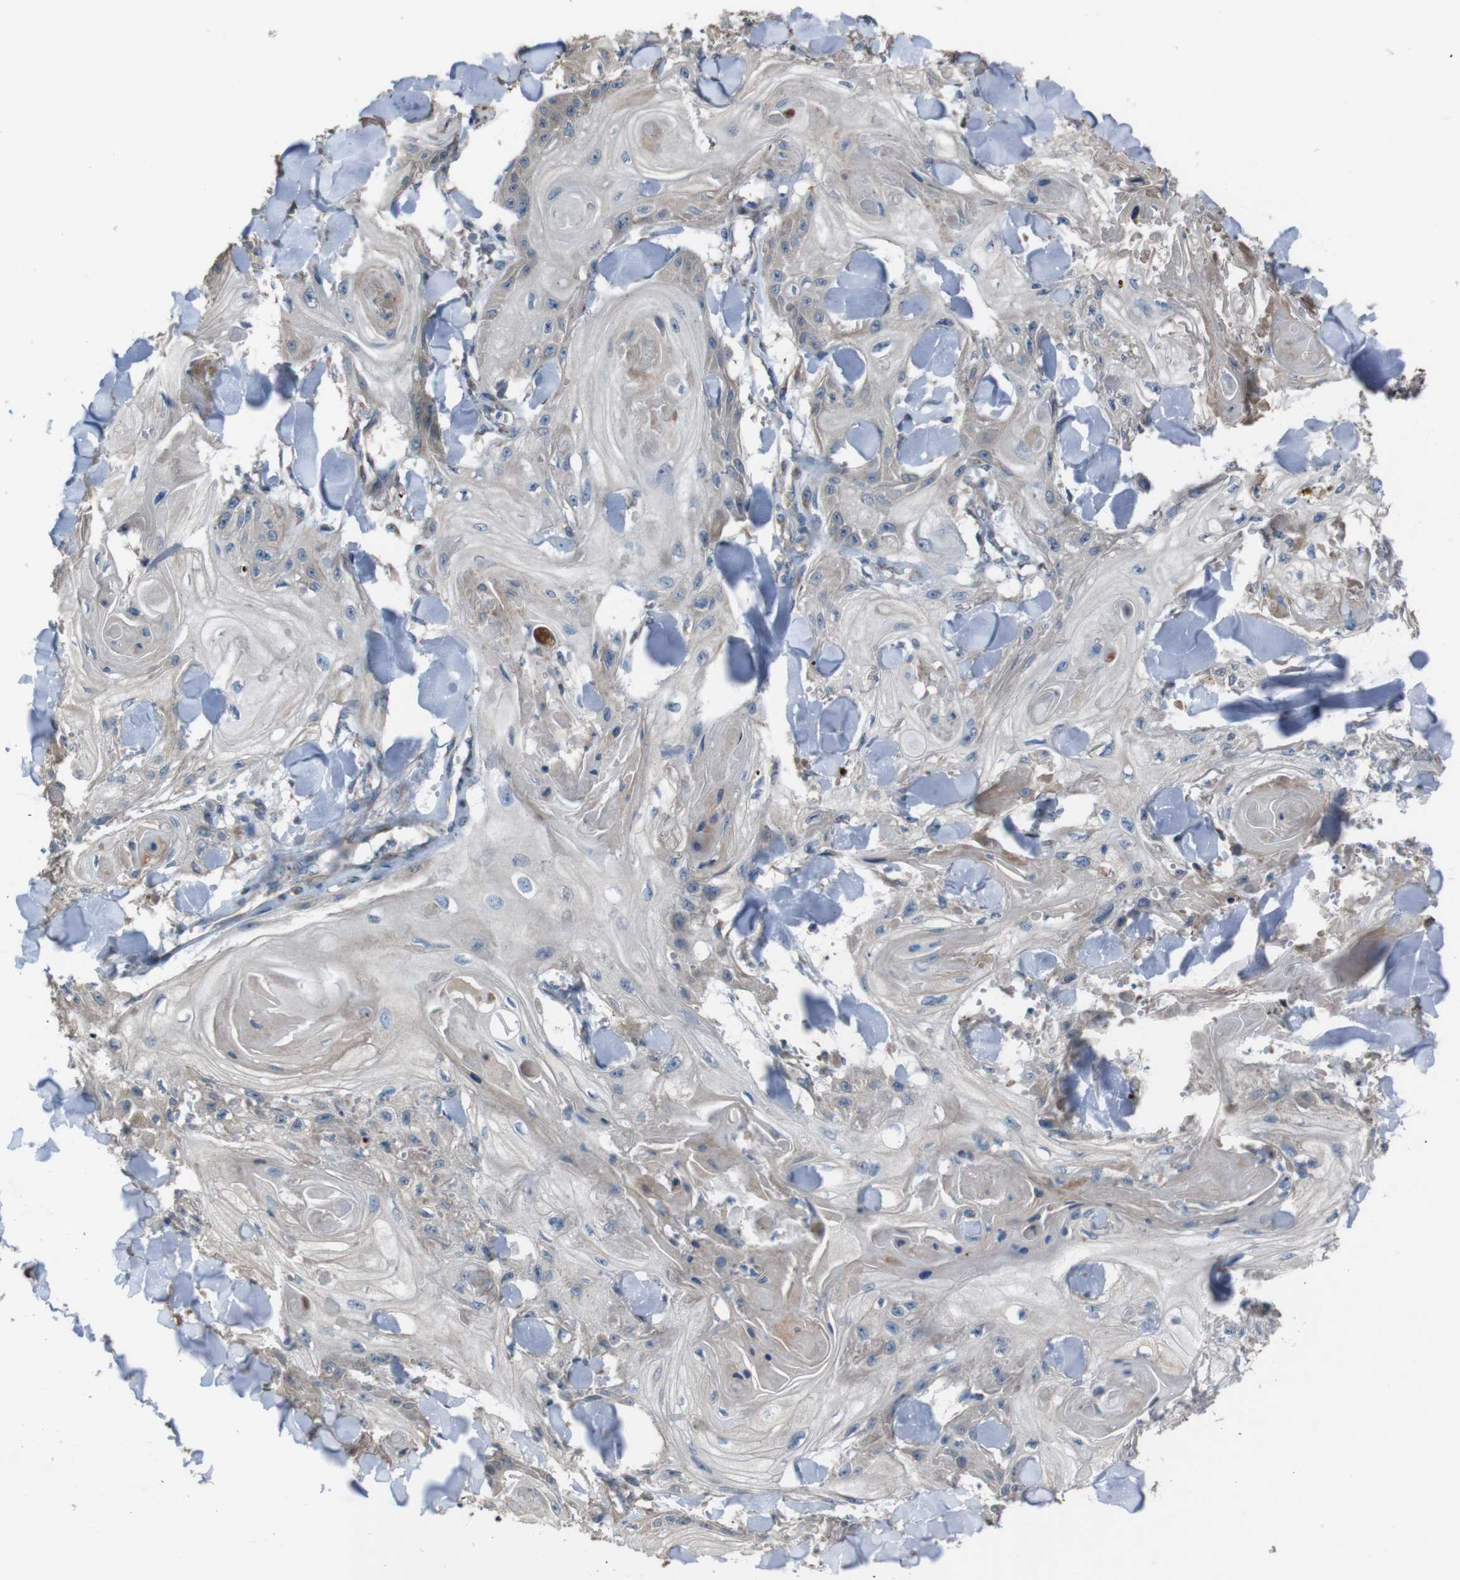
{"staining": {"intensity": "negative", "quantity": "none", "location": "none"}, "tissue": "skin cancer", "cell_type": "Tumor cells", "image_type": "cancer", "snomed": [{"axis": "morphology", "description": "Squamous cell carcinoma, NOS"}, {"axis": "topography", "description": "Skin"}], "caption": "Immunohistochemistry image of human squamous cell carcinoma (skin) stained for a protein (brown), which demonstrates no expression in tumor cells.", "gene": "NAALADL2", "patient": {"sex": "male", "age": 74}}